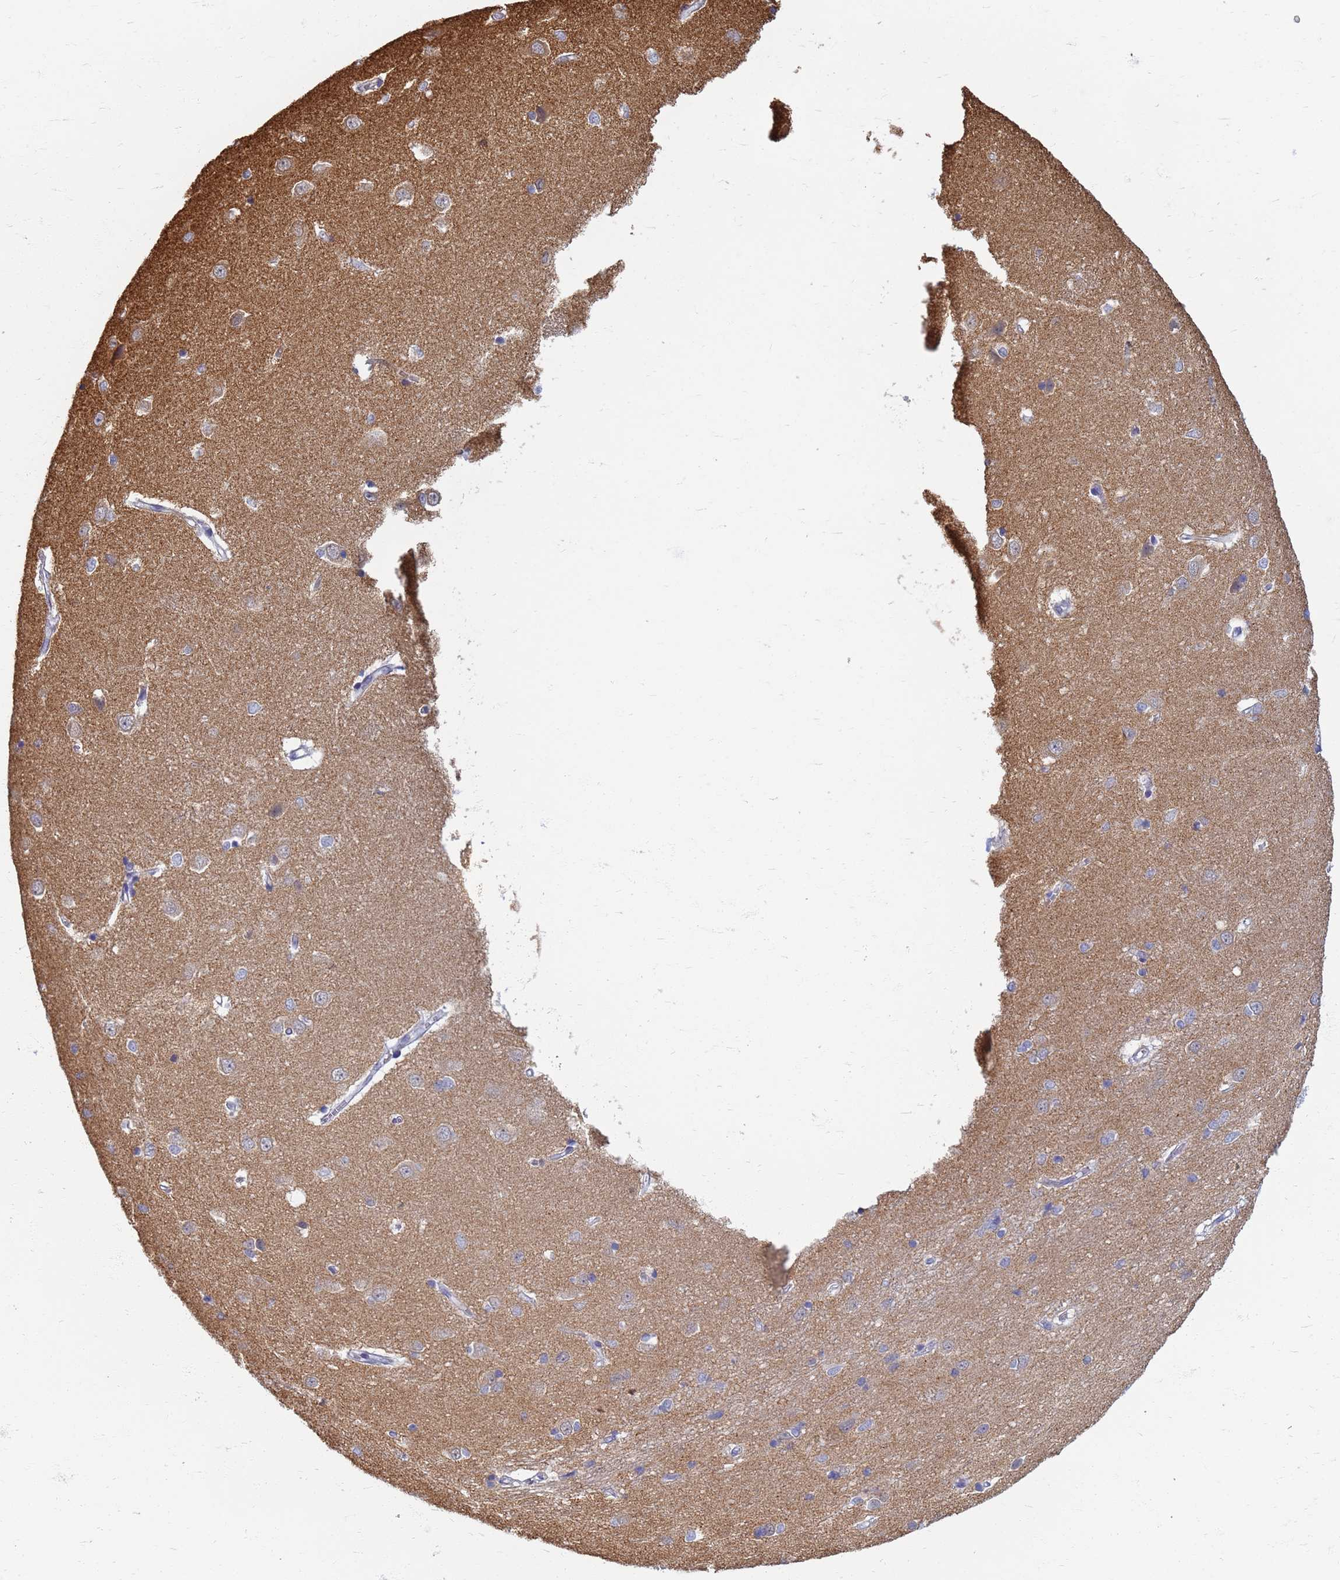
{"staining": {"intensity": "negative", "quantity": "none", "location": "none"}, "tissue": "caudate", "cell_type": "Glial cells", "image_type": "normal", "snomed": [{"axis": "morphology", "description": "Normal tissue, NOS"}, {"axis": "topography", "description": "Lateral ventricle wall"}], "caption": "This is a photomicrograph of immunohistochemistry (IHC) staining of benign caudate, which shows no positivity in glial cells.", "gene": "ATP6V1E1", "patient": {"sex": "male", "age": 37}}